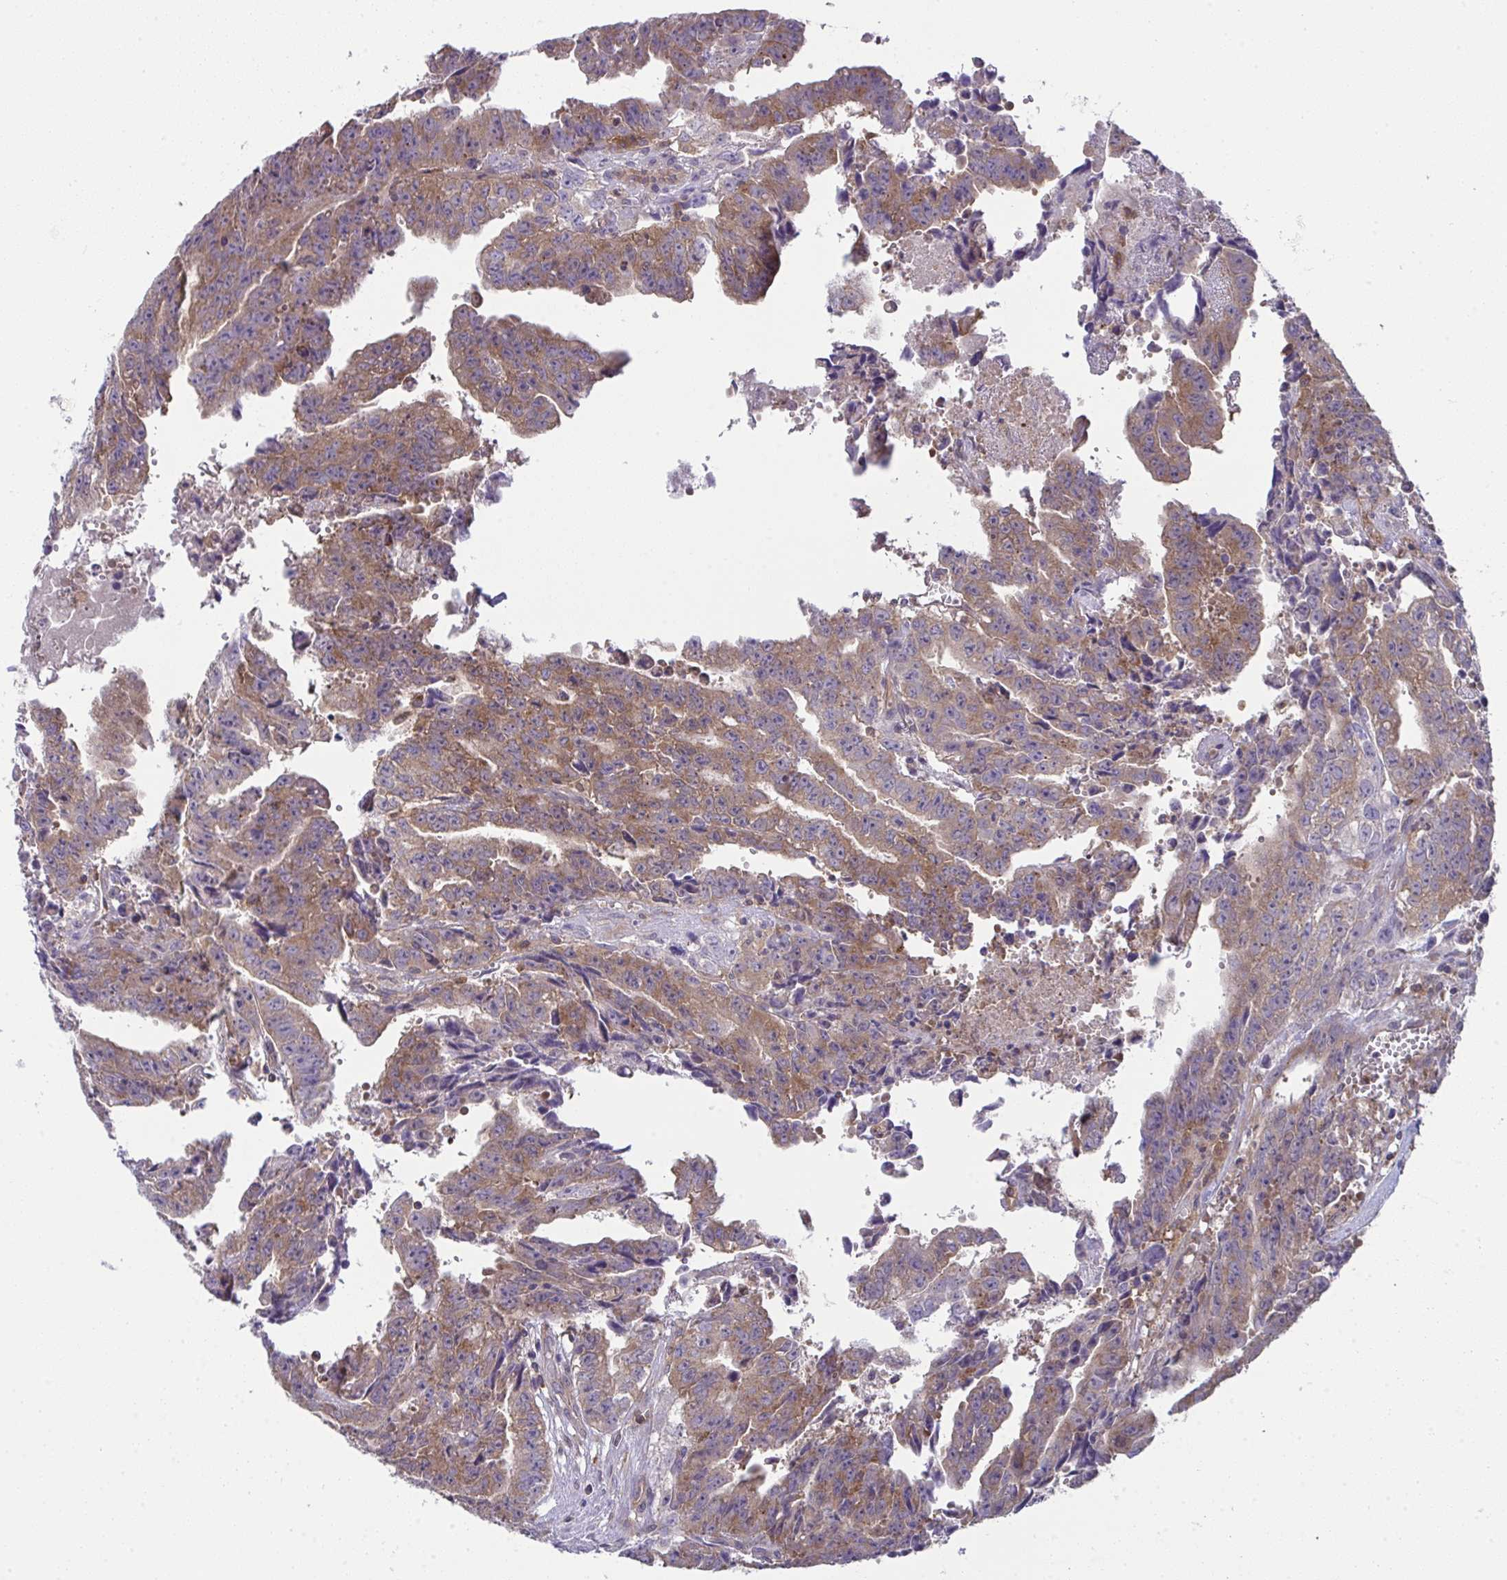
{"staining": {"intensity": "moderate", "quantity": ">75%", "location": "cytoplasmic/membranous"}, "tissue": "testis cancer", "cell_type": "Tumor cells", "image_type": "cancer", "snomed": [{"axis": "morphology", "description": "Carcinoma, Embryonal, NOS"}, {"axis": "morphology", "description": "Teratoma, malignant, NOS"}, {"axis": "topography", "description": "Testis"}], "caption": "DAB immunohistochemical staining of human testis cancer (teratoma (malignant)) reveals moderate cytoplasmic/membranous protein expression in about >75% of tumor cells.", "gene": "ALDH16A1", "patient": {"sex": "male", "age": 24}}